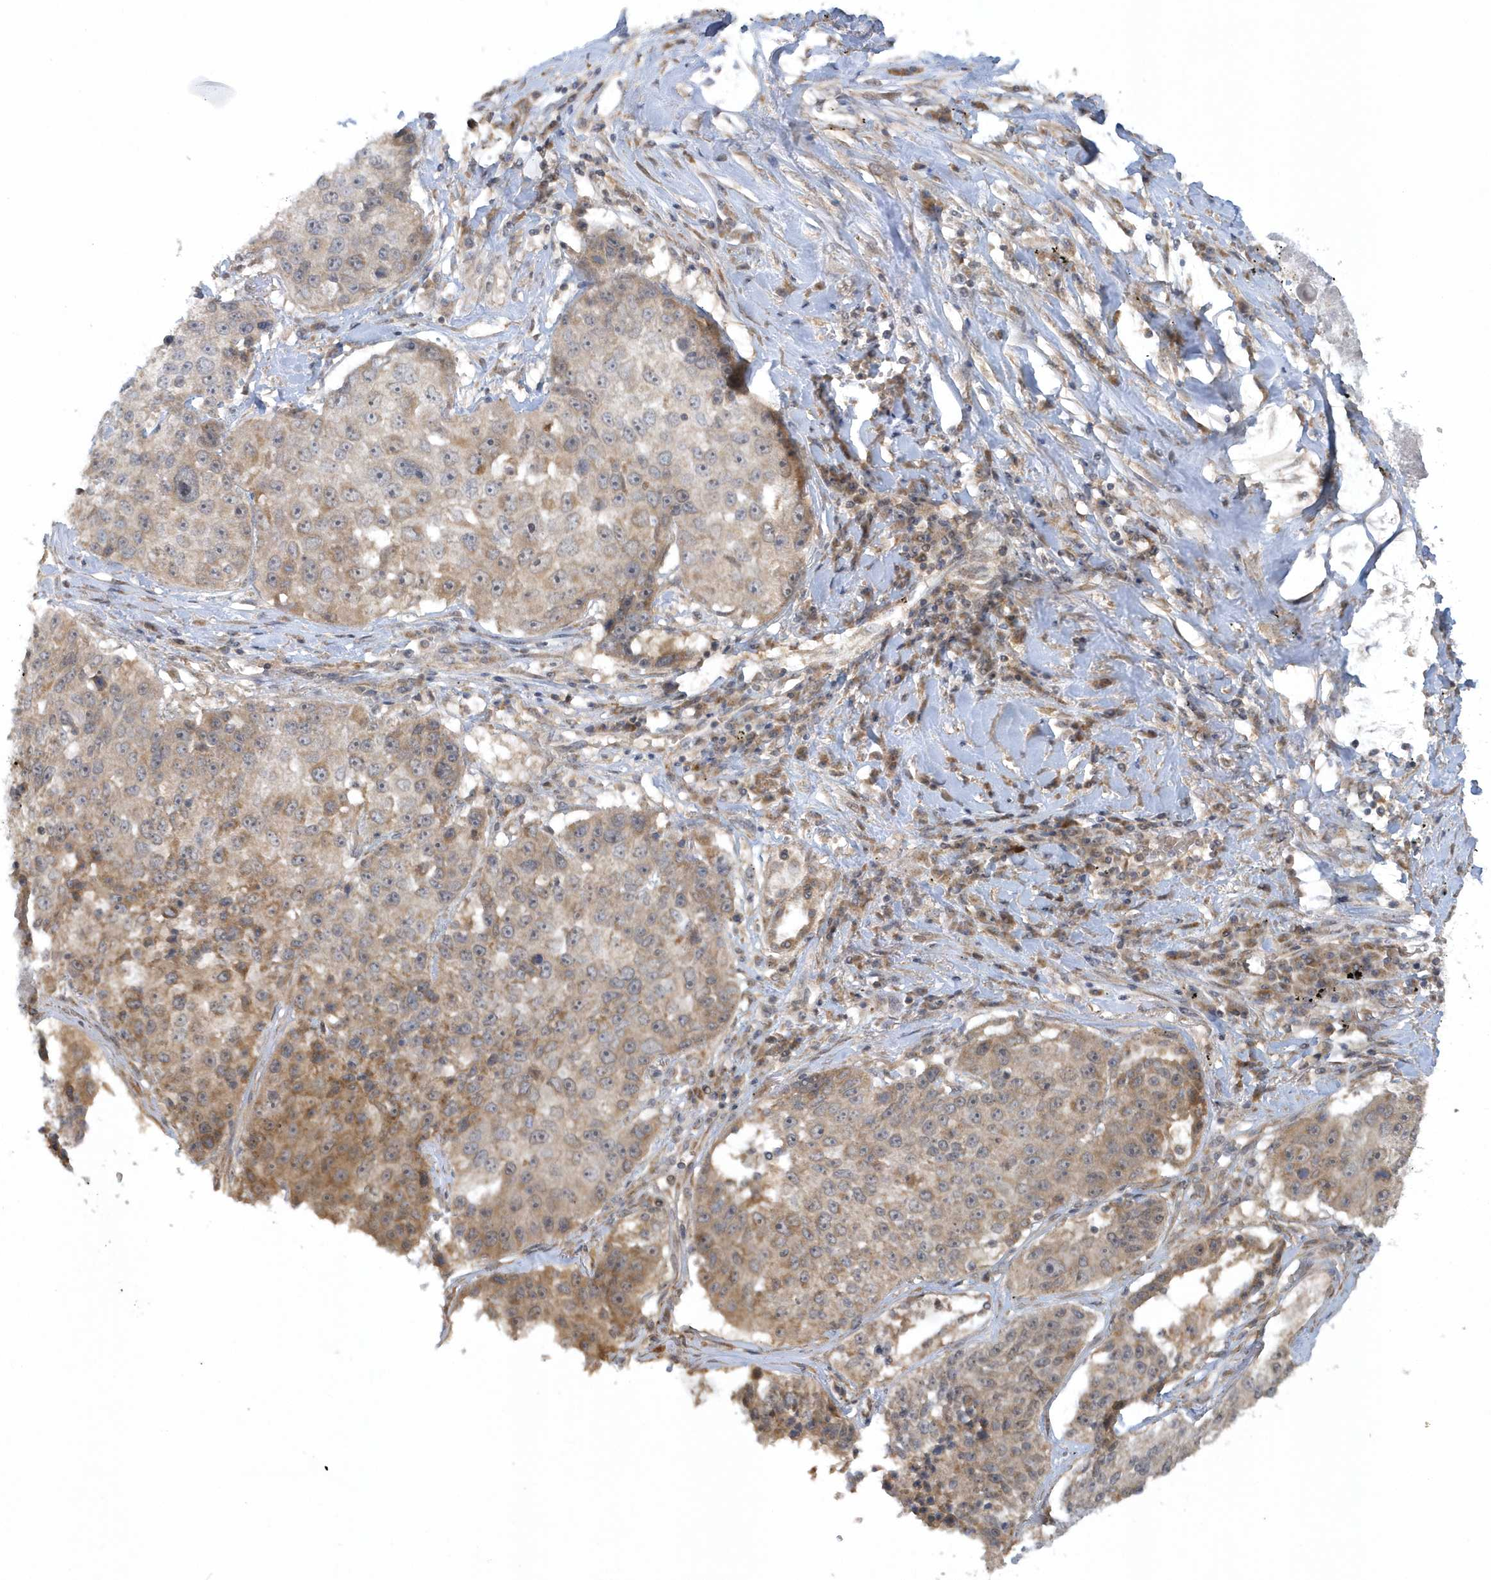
{"staining": {"intensity": "moderate", "quantity": "25%-75%", "location": "cytoplasmic/membranous"}, "tissue": "lung cancer", "cell_type": "Tumor cells", "image_type": "cancer", "snomed": [{"axis": "morphology", "description": "Squamous cell carcinoma, NOS"}, {"axis": "topography", "description": "Lung"}], "caption": "Lung cancer stained with DAB (3,3'-diaminobenzidine) IHC exhibits medium levels of moderate cytoplasmic/membranous positivity in about 25%-75% of tumor cells.", "gene": "THG1L", "patient": {"sex": "male", "age": 61}}